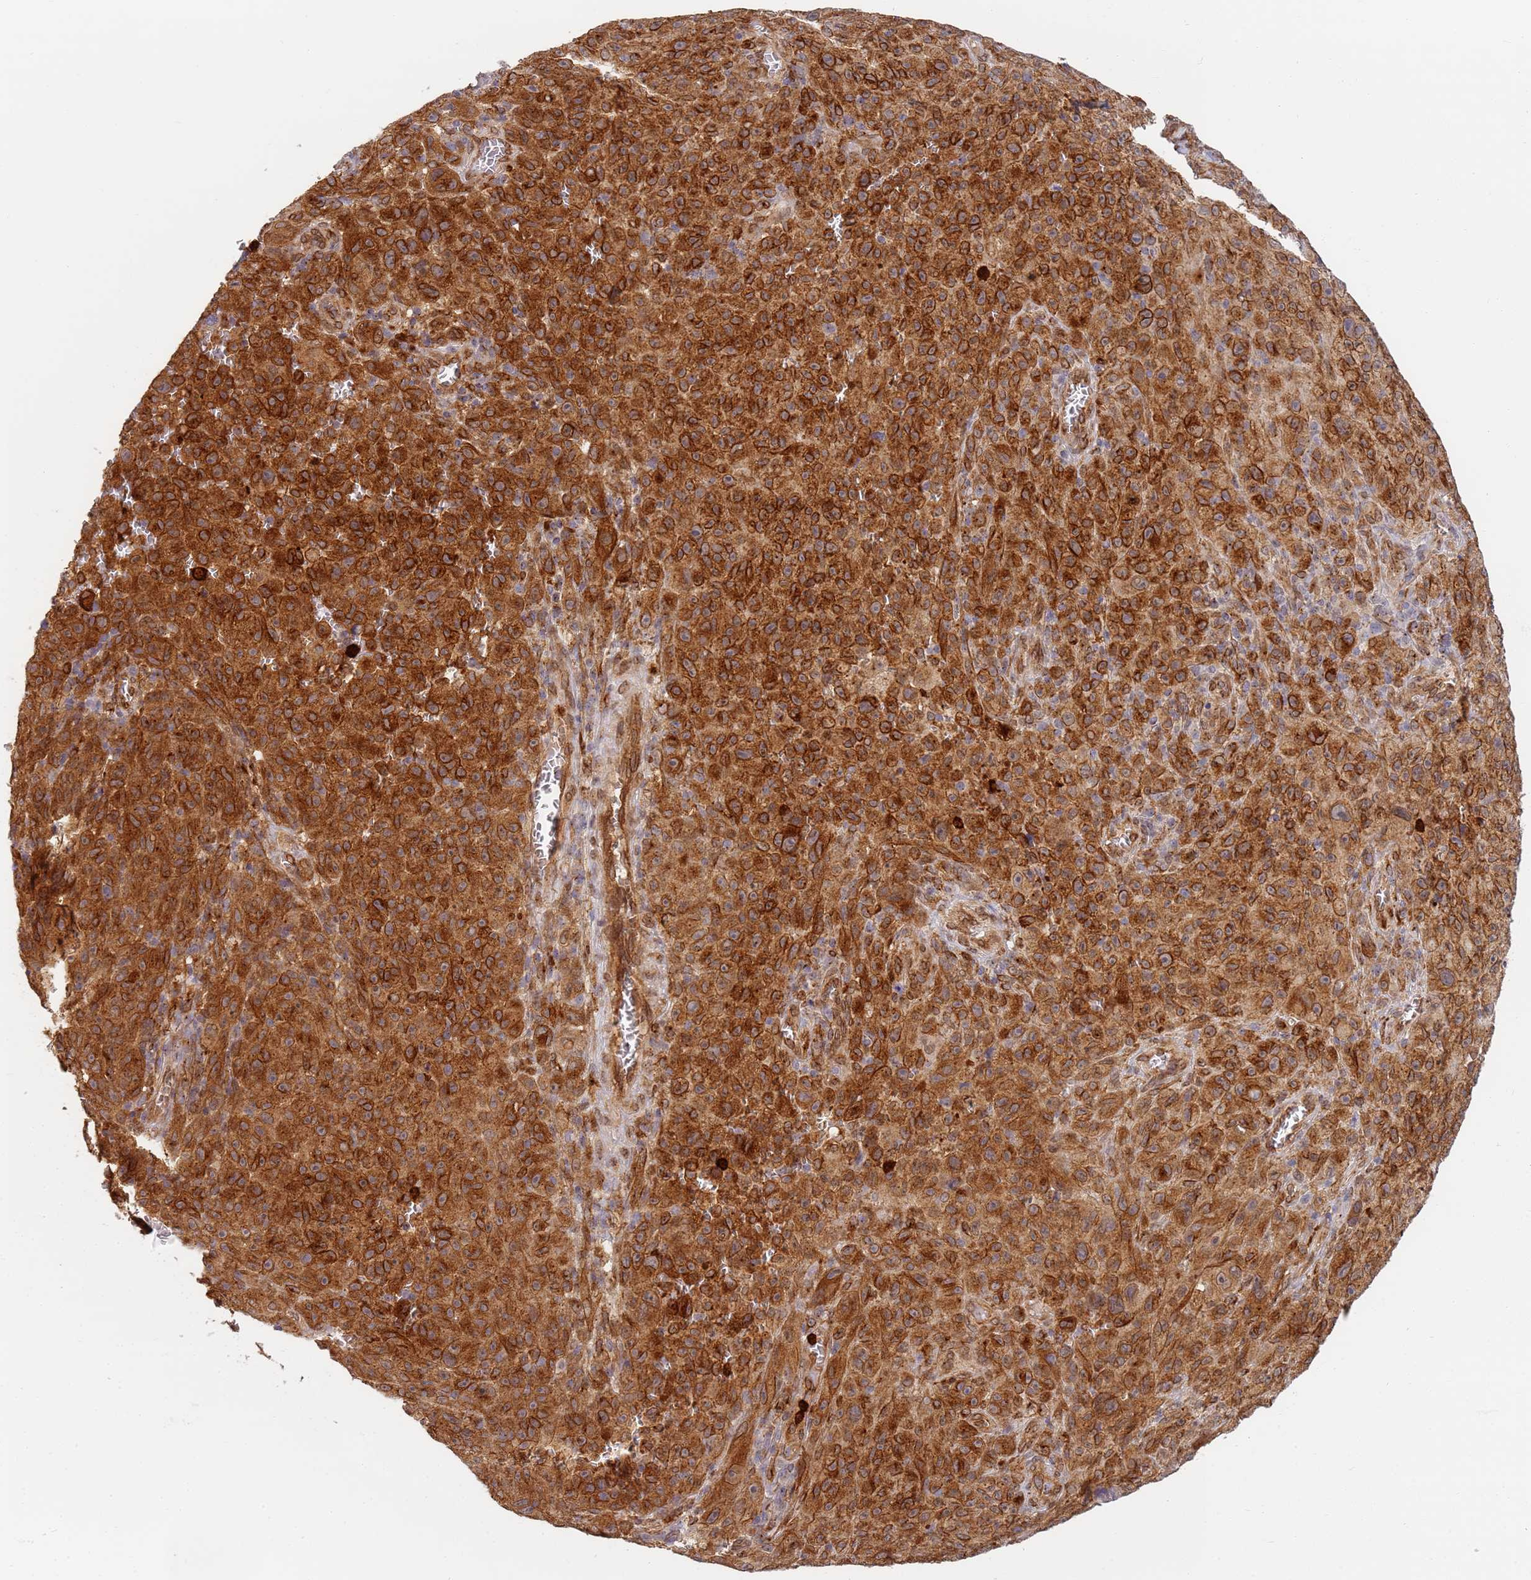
{"staining": {"intensity": "strong", "quantity": ">75%", "location": "cytoplasmic/membranous"}, "tissue": "melanoma", "cell_type": "Tumor cells", "image_type": "cancer", "snomed": [{"axis": "morphology", "description": "Malignant melanoma, NOS"}, {"axis": "topography", "description": "Skin"}], "caption": "Protein expression analysis of melanoma demonstrates strong cytoplasmic/membranous expression in approximately >75% of tumor cells. Nuclei are stained in blue.", "gene": "CEP170", "patient": {"sex": "female", "age": 82}}